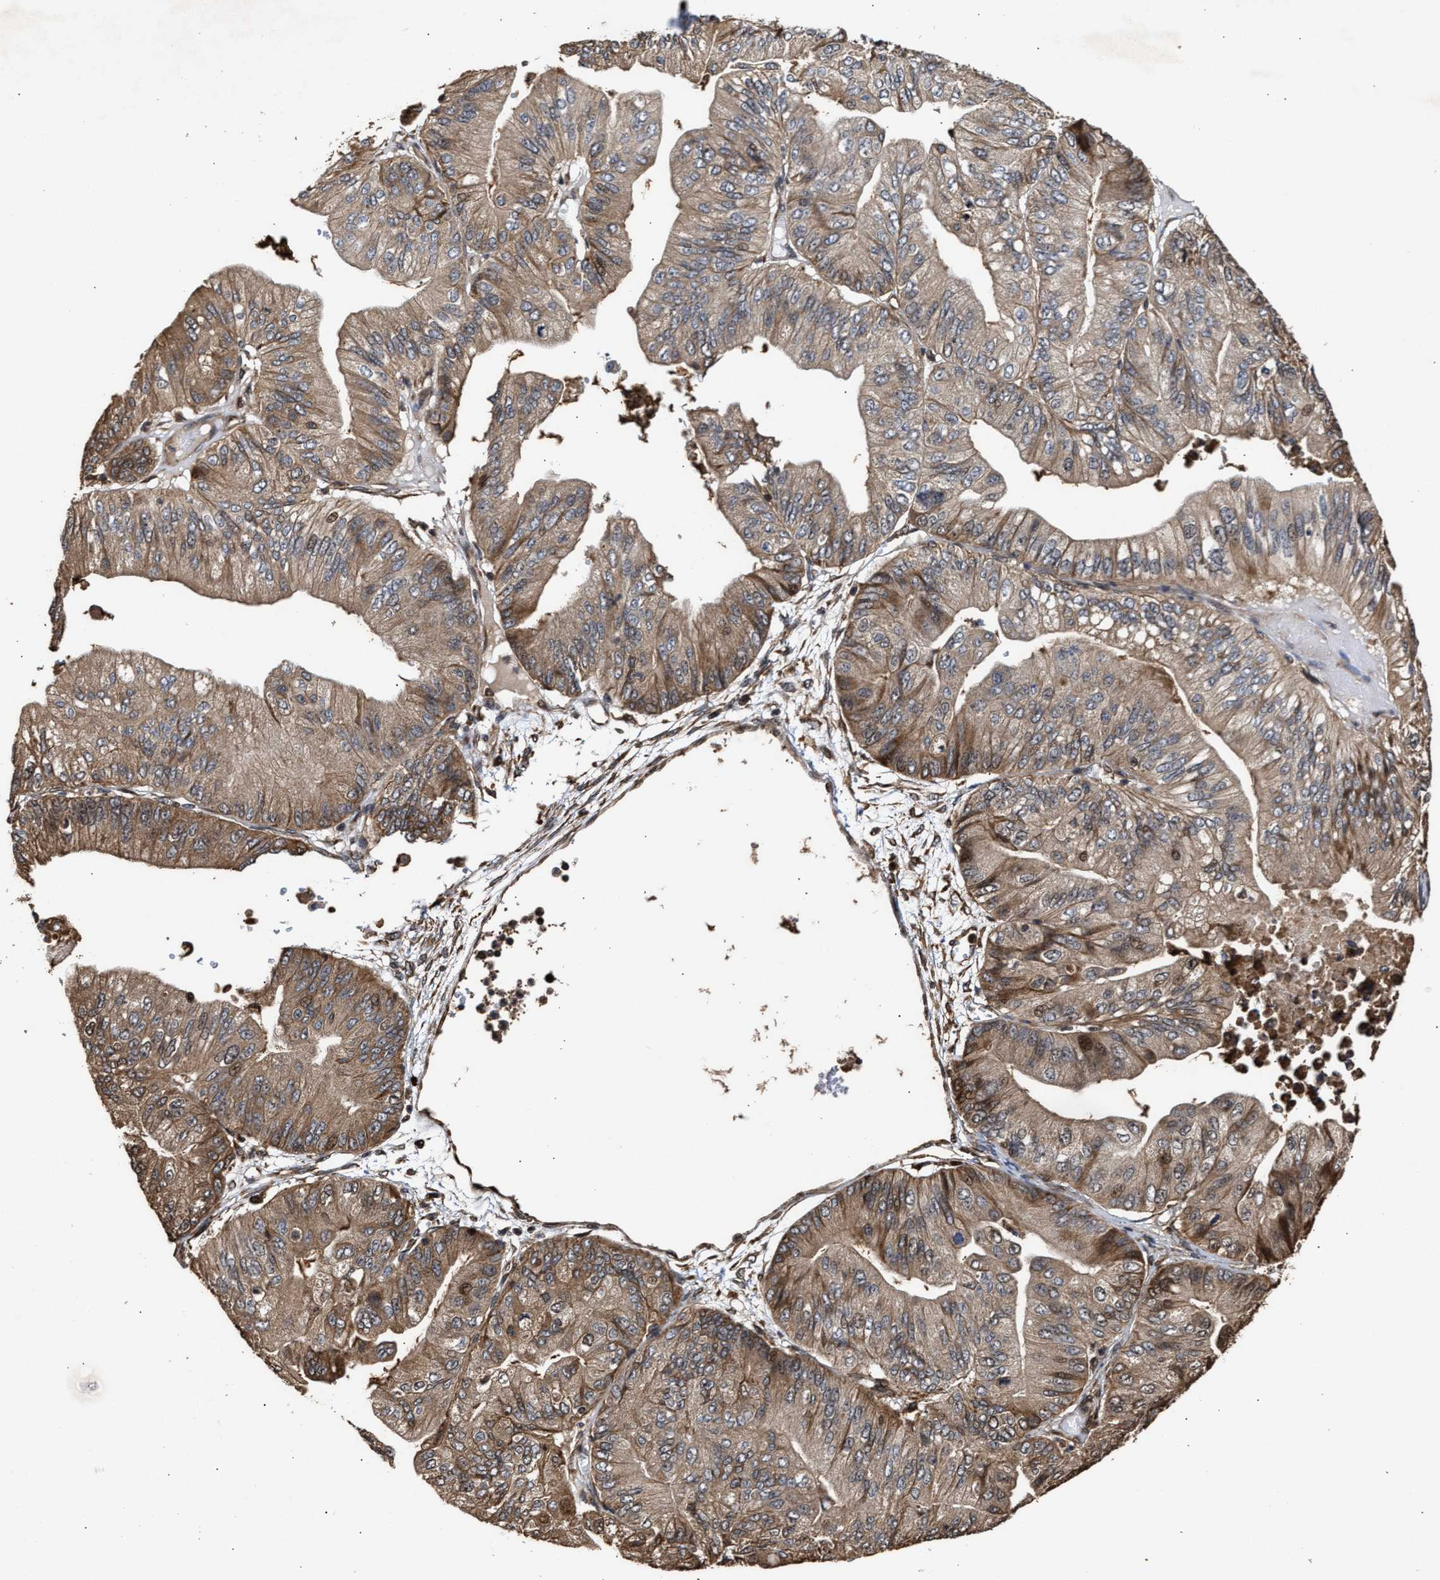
{"staining": {"intensity": "moderate", "quantity": "25%-75%", "location": "cytoplasmic/membranous"}, "tissue": "ovarian cancer", "cell_type": "Tumor cells", "image_type": "cancer", "snomed": [{"axis": "morphology", "description": "Cystadenocarcinoma, mucinous, NOS"}, {"axis": "topography", "description": "Ovary"}], "caption": "Immunohistochemical staining of human ovarian cancer (mucinous cystadenocarcinoma) reveals moderate cytoplasmic/membranous protein staining in about 25%-75% of tumor cells.", "gene": "GOSR1", "patient": {"sex": "female", "age": 61}}